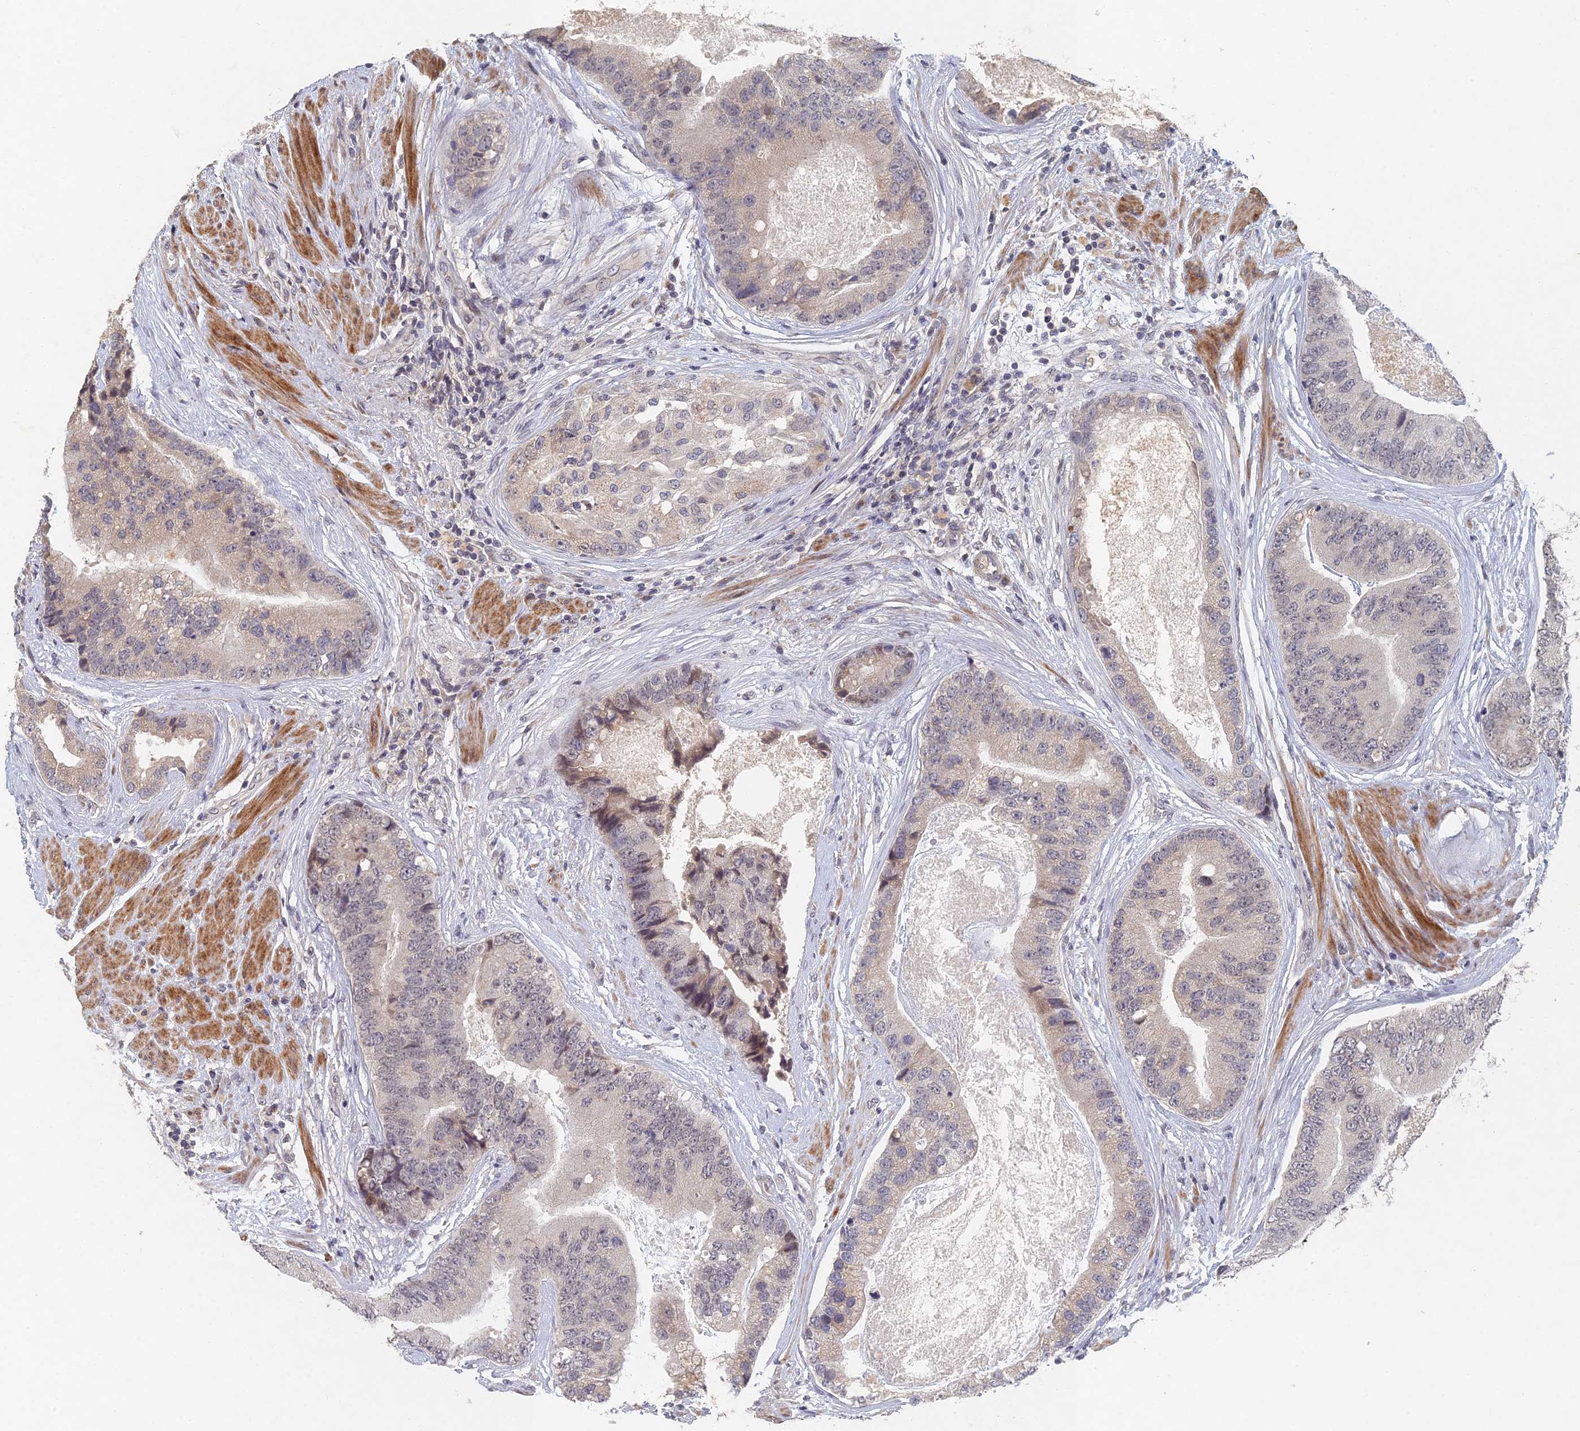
{"staining": {"intensity": "negative", "quantity": "none", "location": "none"}, "tissue": "prostate cancer", "cell_type": "Tumor cells", "image_type": "cancer", "snomed": [{"axis": "morphology", "description": "Adenocarcinoma, High grade"}, {"axis": "topography", "description": "Prostate"}], "caption": "Immunohistochemistry of human adenocarcinoma (high-grade) (prostate) exhibits no positivity in tumor cells.", "gene": "GNA15", "patient": {"sex": "male", "age": 70}}